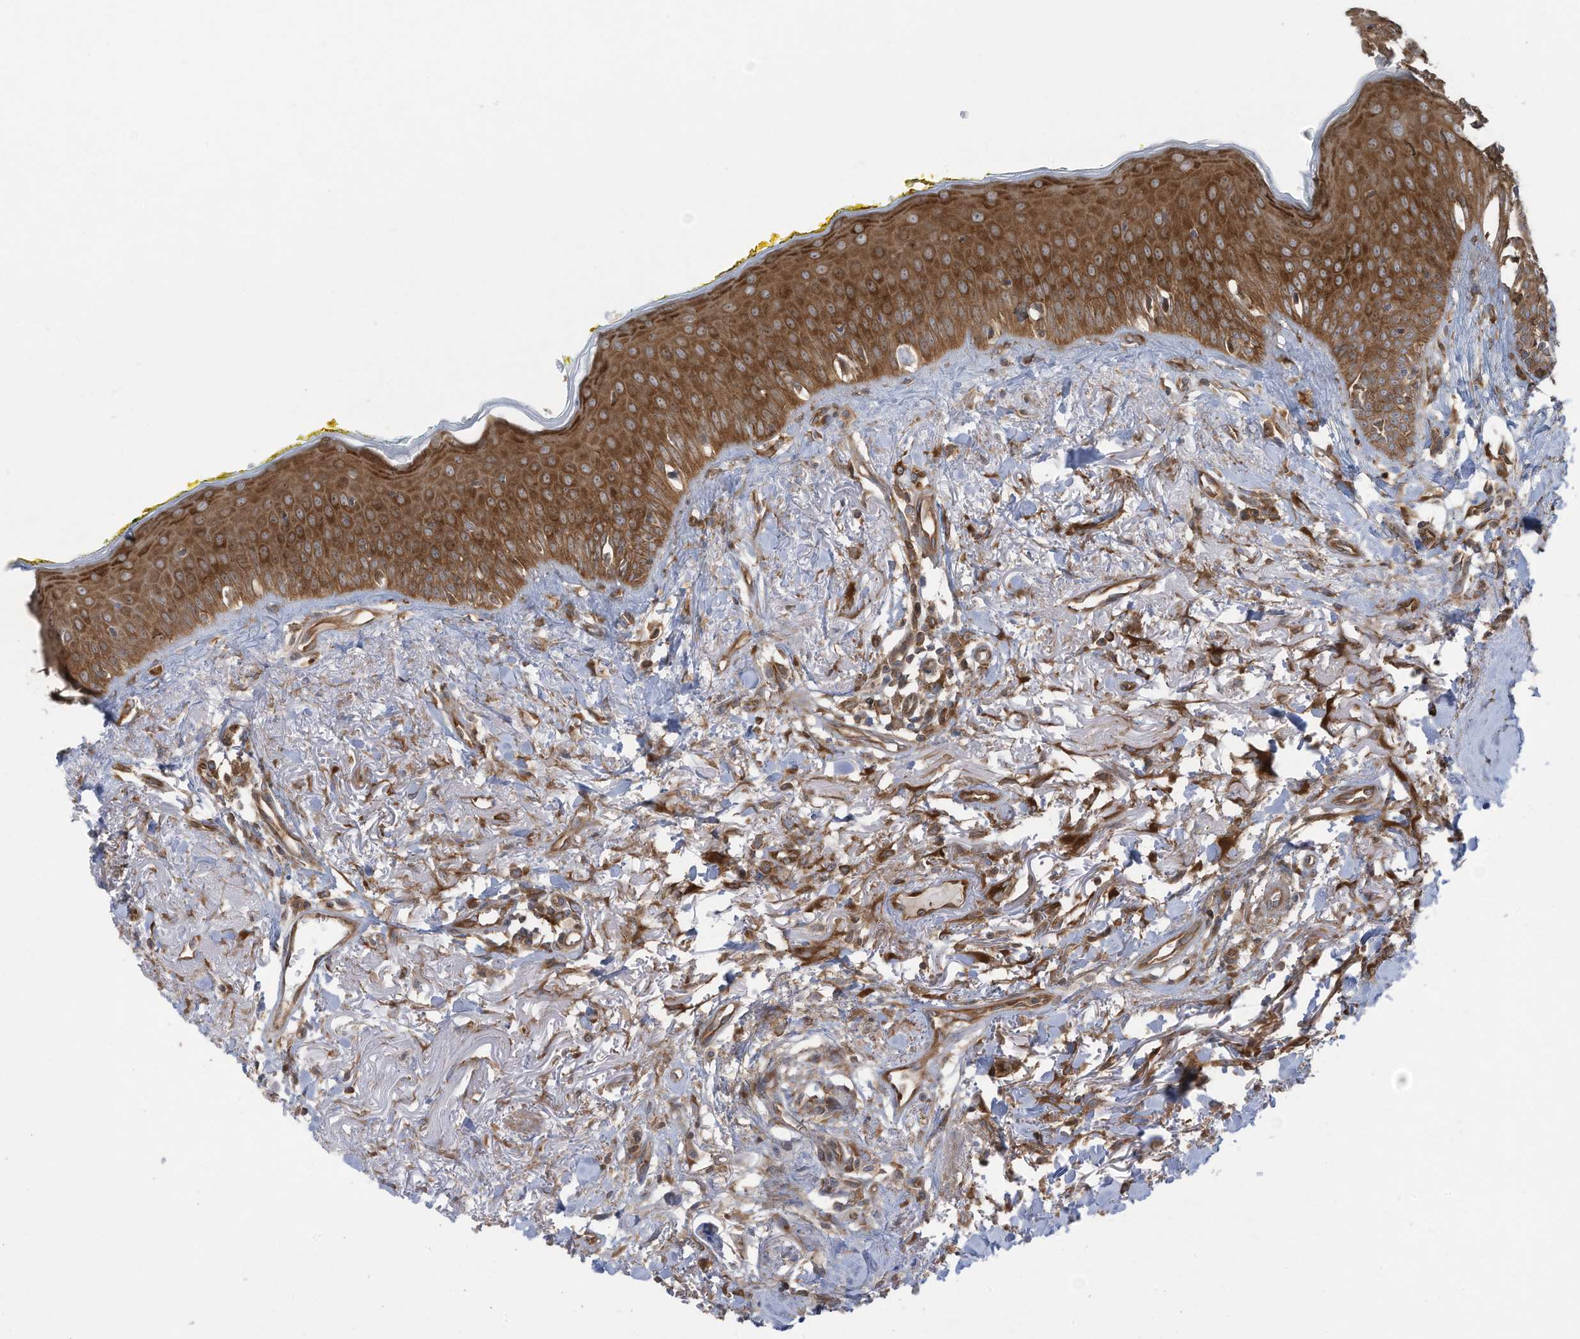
{"staining": {"intensity": "moderate", "quantity": ">75%", "location": "cytoplasmic/membranous,nuclear"}, "tissue": "oral mucosa", "cell_type": "Squamous epithelial cells", "image_type": "normal", "snomed": [{"axis": "morphology", "description": "Normal tissue, NOS"}, {"axis": "topography", "description": "Oral tissue"}], "caption": "Immunohistochemistry image of benign oral mucosa: human oral mucosa stained using immunohistochemistry demonstrates medium levels of moderate protein expression localized specifically in the cytoplasmic/membranous,nuclear of squamous epithelial cells, appearing as a cytoplasmic/membranous,nuclear brown color.", "gene": "OLA1", "patient": {"sex": "female", "age": 70}}